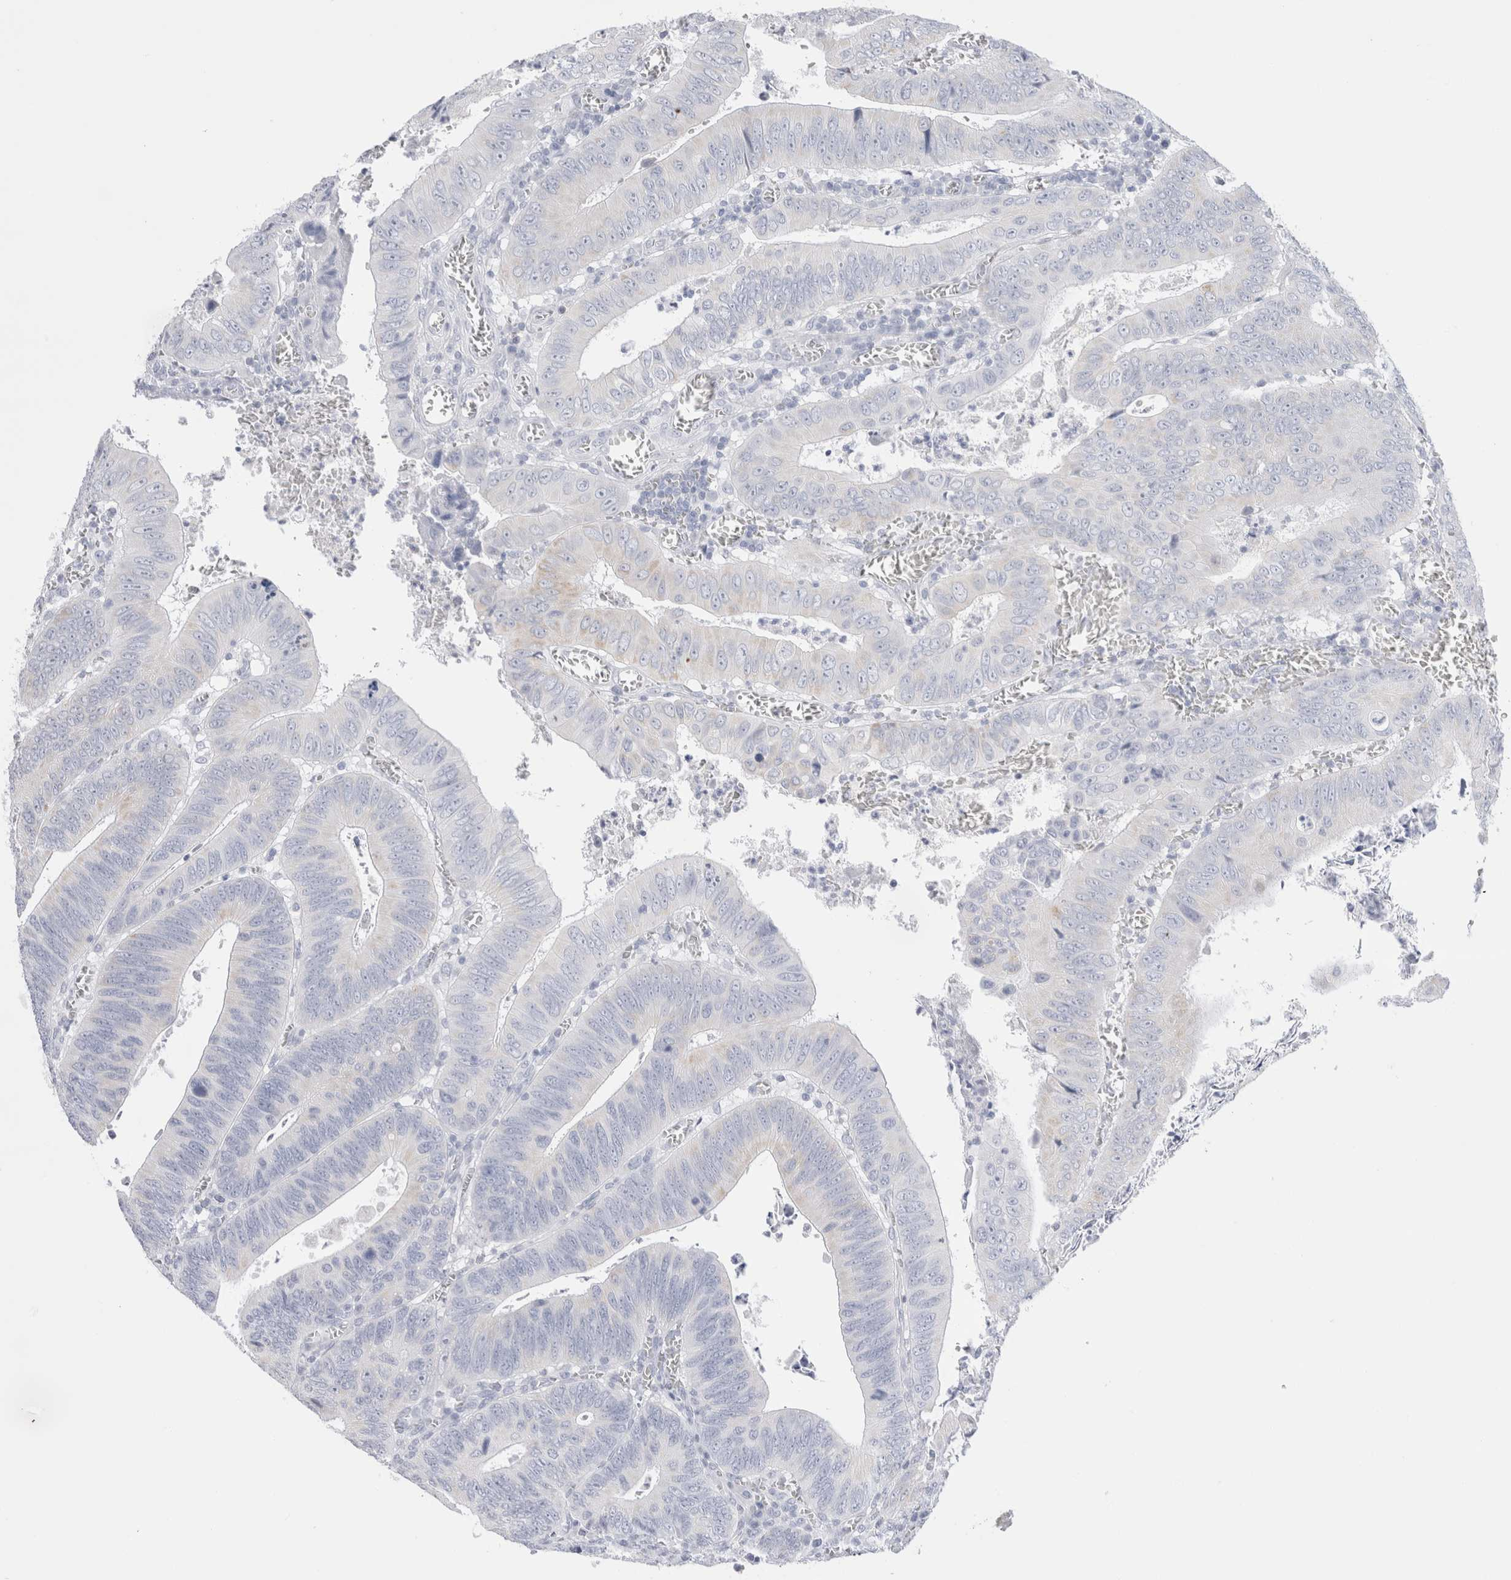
{"staining": {"intensity": "negative", "quantity": "none", "location": "none"}, "tissue": "colorectal cancer", "cell_type": "Tumor cells", "image_type": "cancer", "snomed": [{"axis": "morphology", "description": "Inflammation, NOS"}, {"axis": "morphology", "description": "Adenocarcinoma, NOS"}, {"axis": "topography", "description": "Colon"}], "caption": "Immunohistochemical staining of colorectal cancer reveals no significant positivity in tumor cells. (Immunohistochemistry (ihc), brightfield microscopy, high magnification).", "gene": "ECHDC2", "patient": {"sex": "male", "age": 72}}